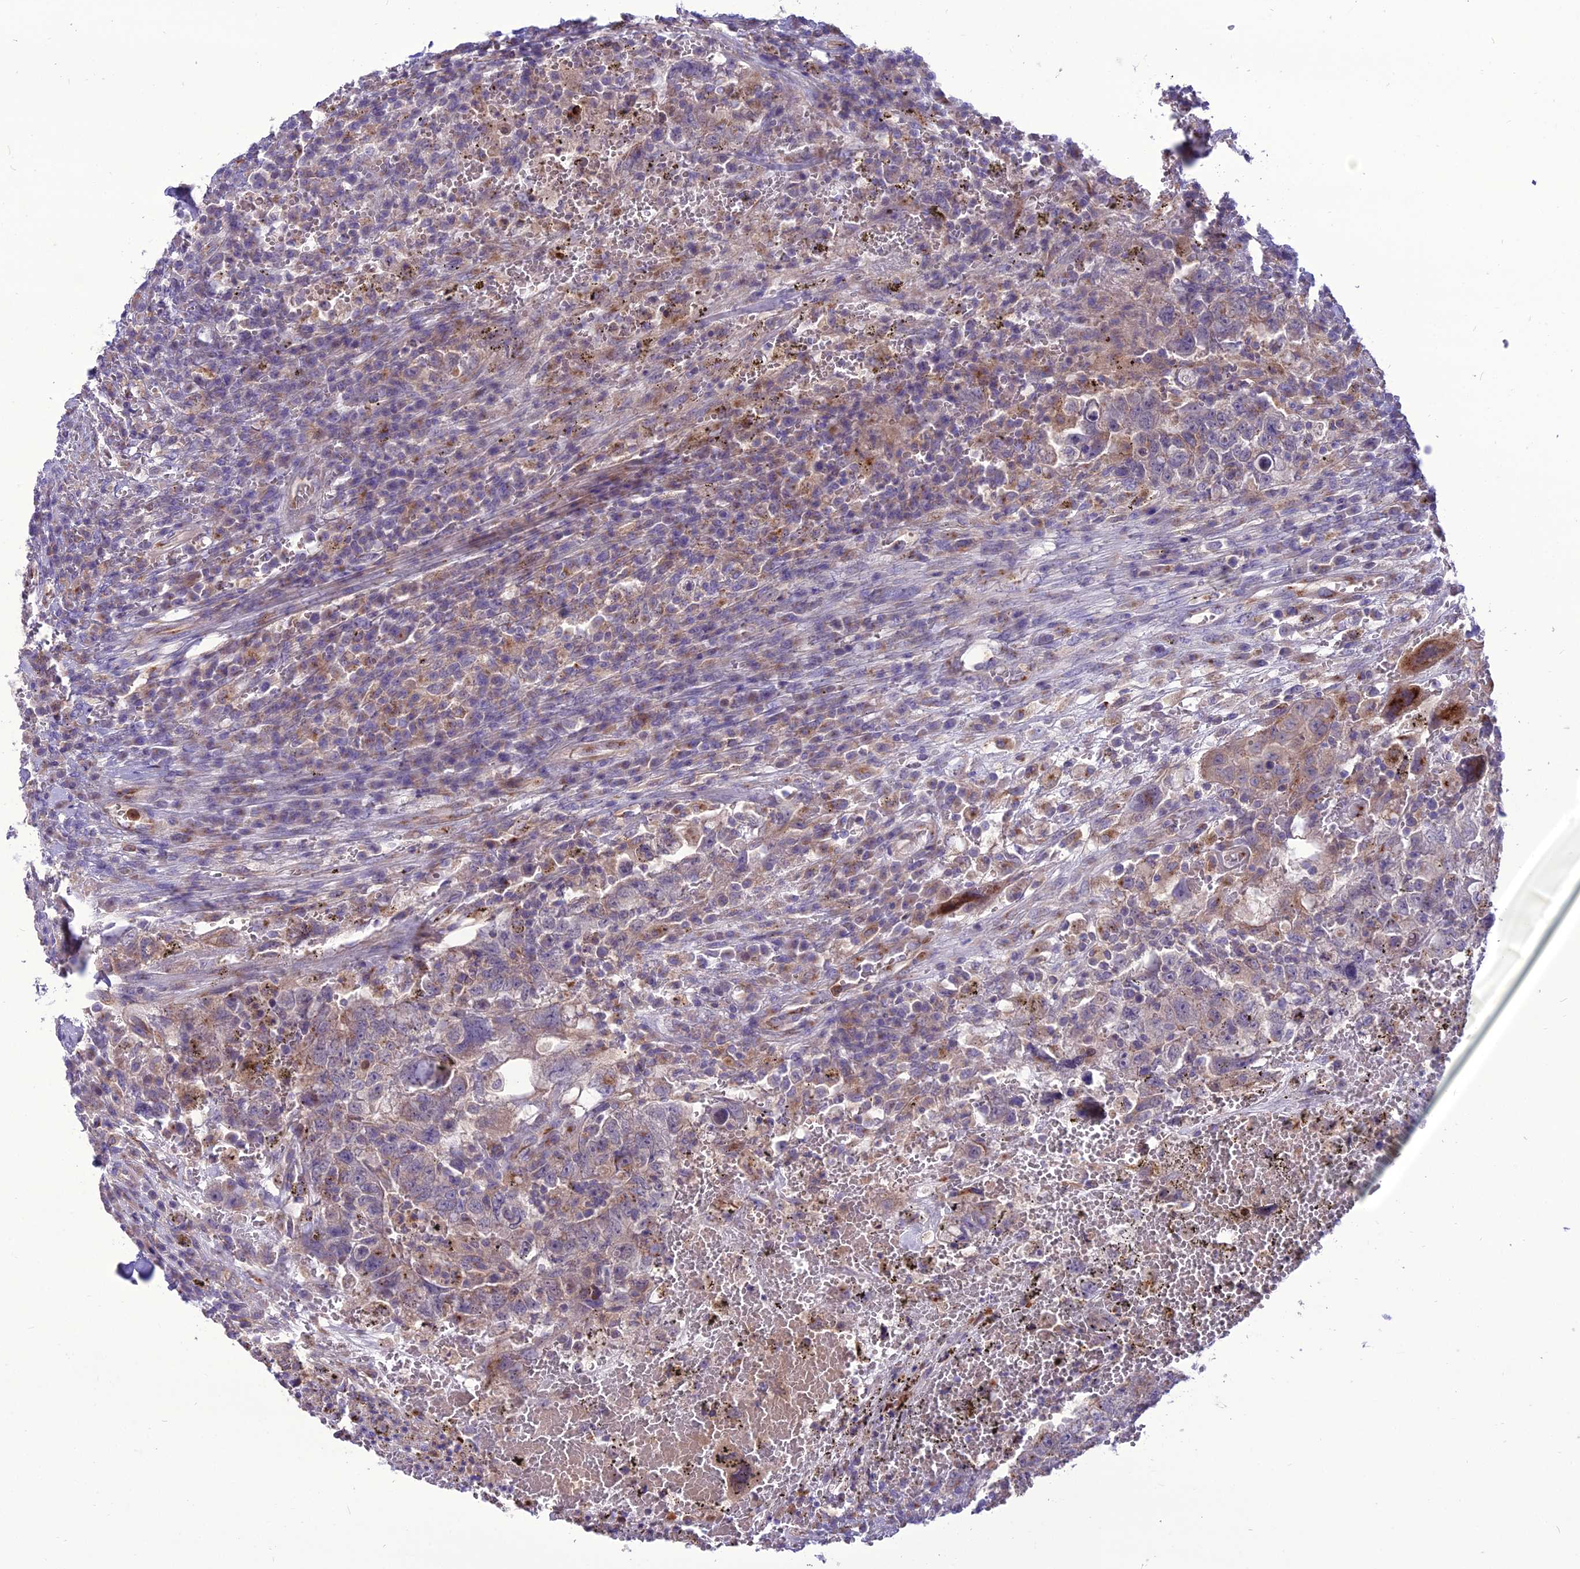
{"staining": {"intensity": "weak", "quantity": "<25%", "location": "cytoplasmic/membranous"}, "tissue": "testis cancer", "cell_type": "Tumor cells", "image_type": "cancer", "snomed": [{"axis": "morphology", "description": "Carcinoma, Embryonal, NOS"}, {"axis": "topography", "description": "Testis"}], "caption": "A histopathology image of testis cancer stained for a protein exhibits no brown staining in tumor cells. The staining was performed using DAB (3,3'-diaminobenzidine) to visualize the protein expression in brown, while the nuclei were stained in blue with hematoxylin (Magnification: 20x).", "gene": "SPRYD7", "patient": {"sex": "male", "age": 26}}